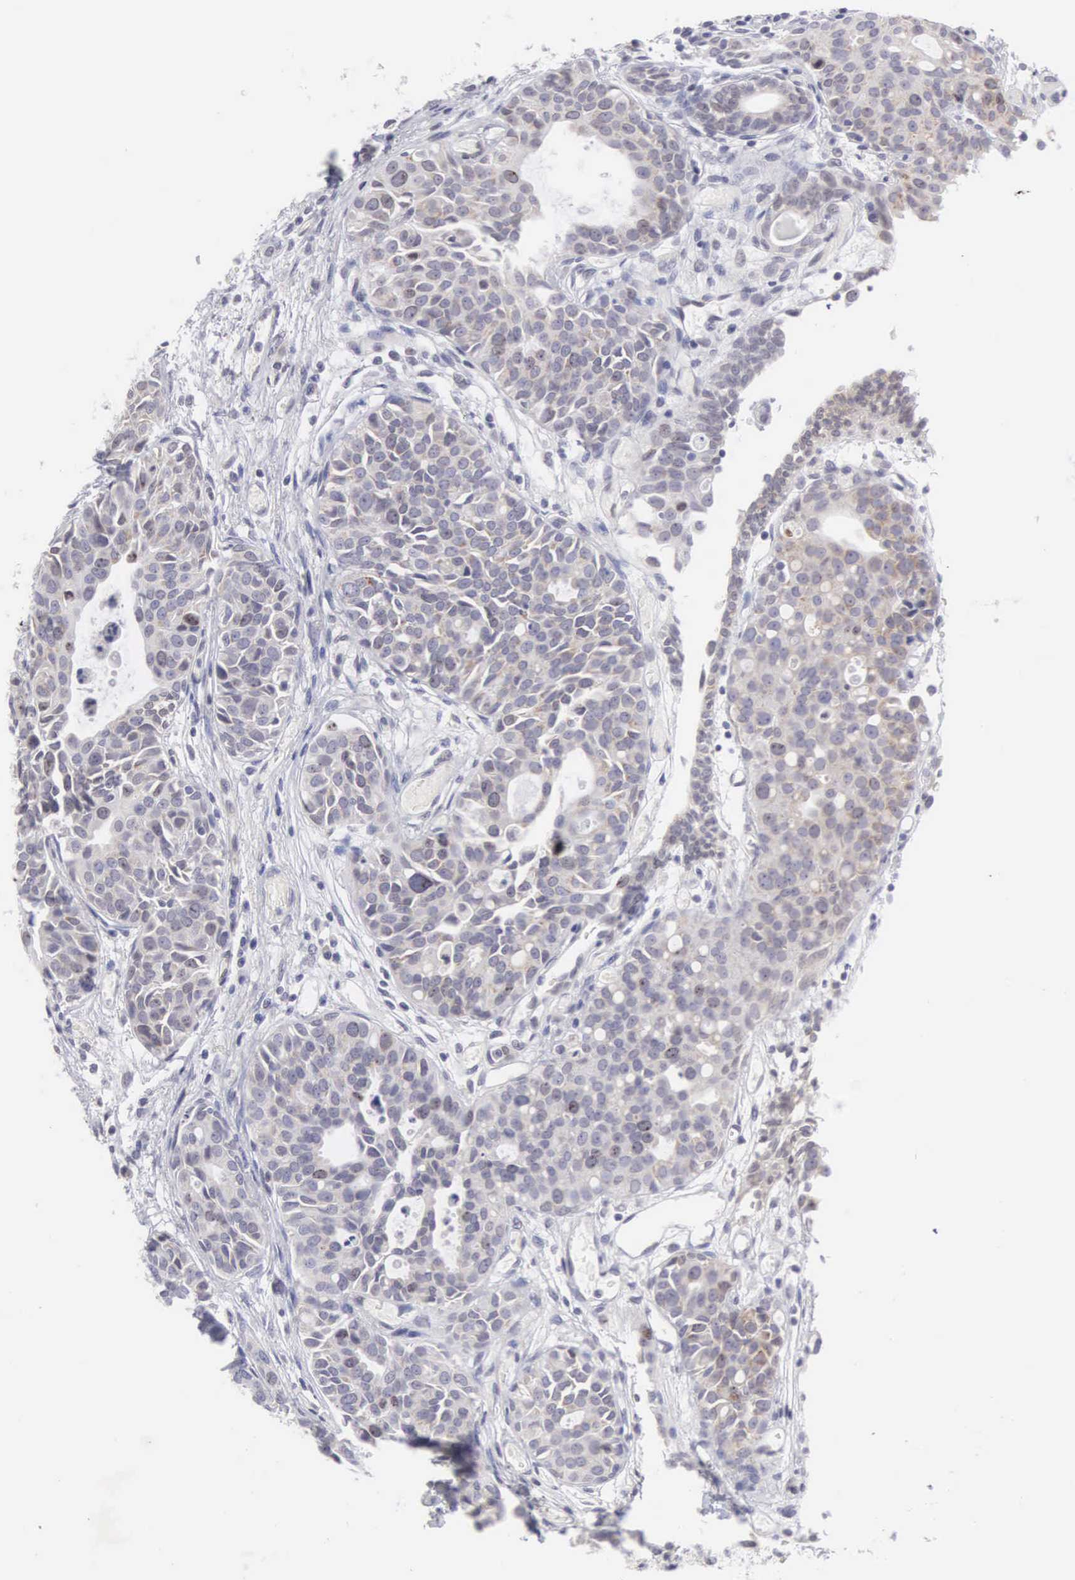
{"staining": {"intensity": "weak", "quantity": "25%-75%", "location": "cytoplasmic/membranous"}, "tissue": "urothelial cancer", "cell_type": "Tumor cells", "image_type": "cancer", "snomed": [{"axis": "morphology", "description": "Urothelial carcinoma, High grade"}, {"axis": "topography", "description": "Urinary bladder"}], "caption": "A brown stain labels weak cytoplasmic/membranous positivity of a protein in urothelial cancer tumor cells.", "gene": "SOX11", "patient": {"sex": "male", "age": 78}}